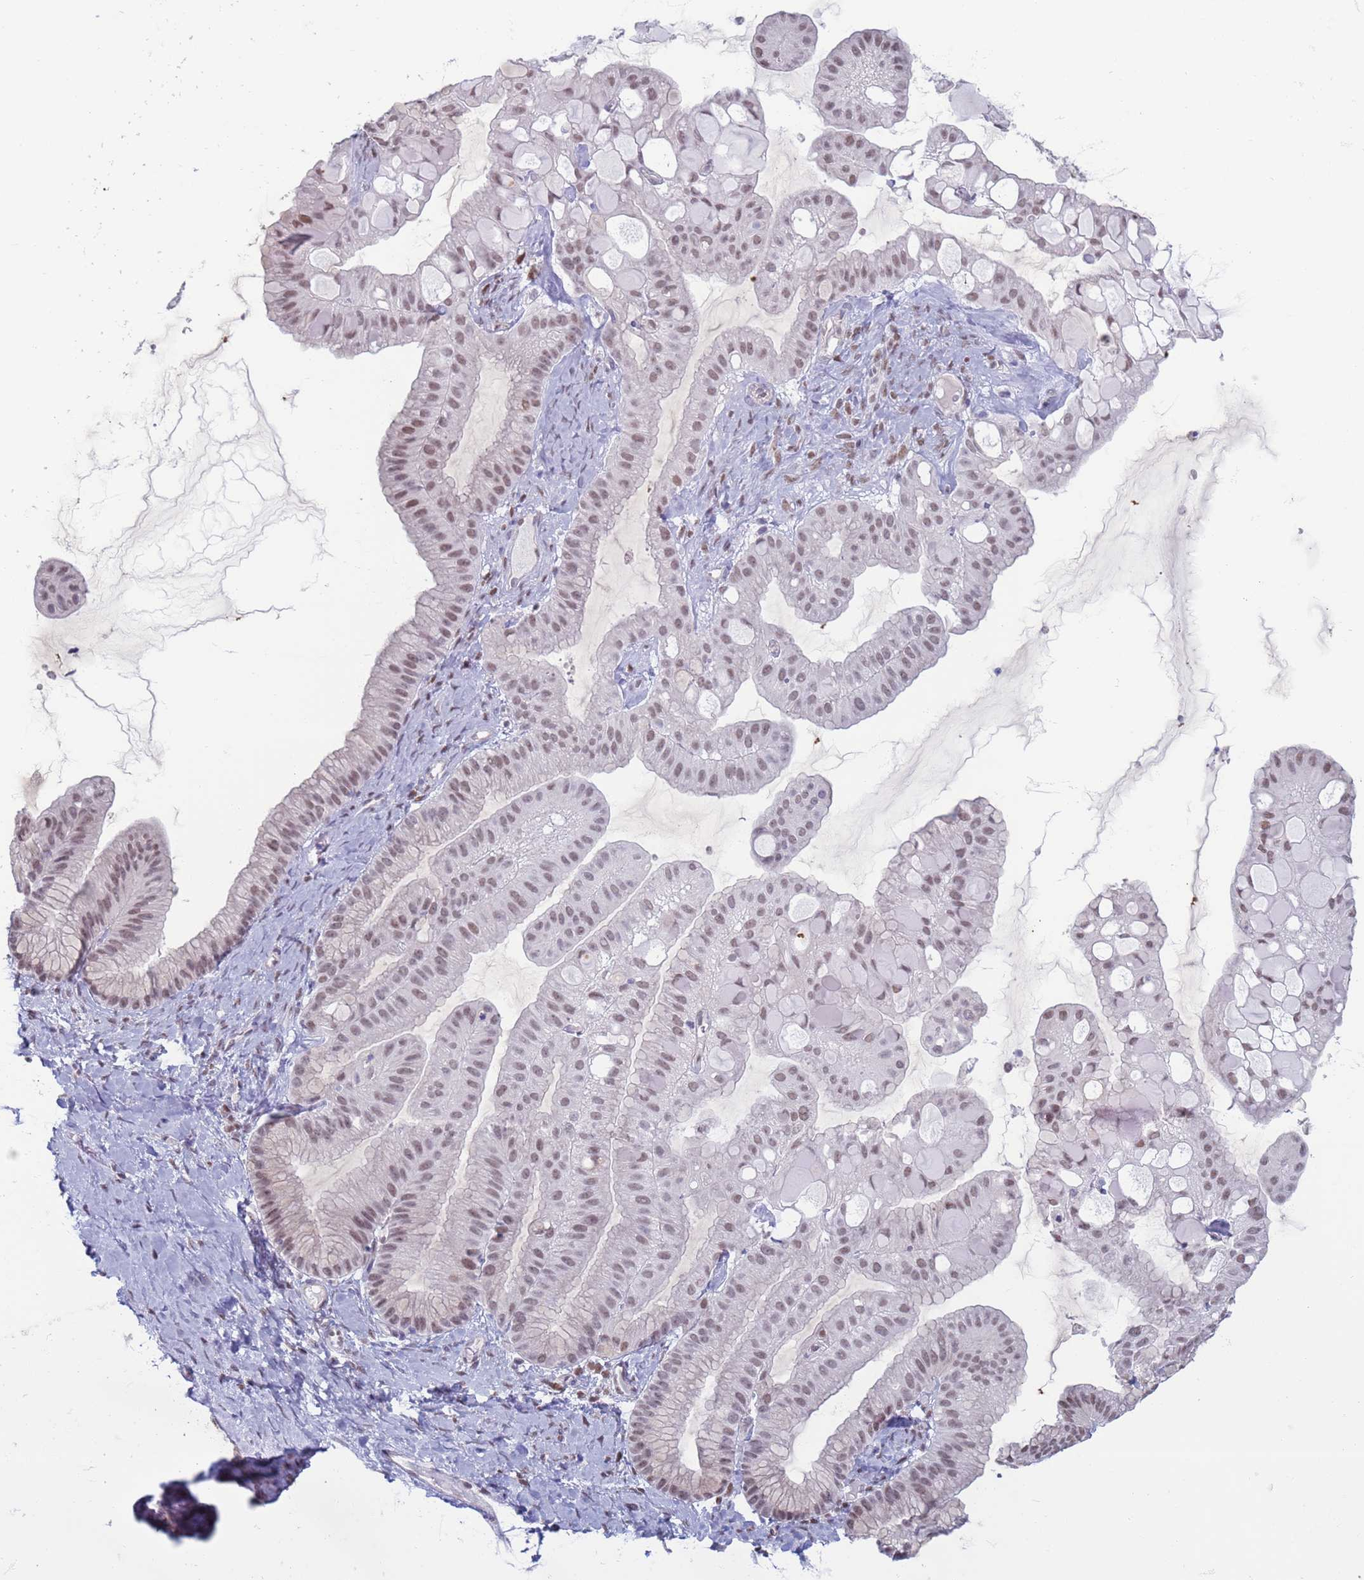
{"staining": {"intensity": "weak", "quantity": ">75%", "location": "nuclear"}, "tissue": "ovarian cancer", "cell_type": "Tumor cells", "image_type": "cancer", "snomed": [{"axis": "morphology", "description": "Cystadenocarcinoma, mucinous, NOS"}, {"axis": "topography", "description": "Ovary"}], "caption": "A photomicrograph showing weak nuclear staining in approximately >75% of tumor cells in ovarian cancer (mucinous cystadenocarcinoma), as visualized by brown immunohistochemical staining.", "gene": "SAE1", "patient": {"sex": "female", "age": 61}}